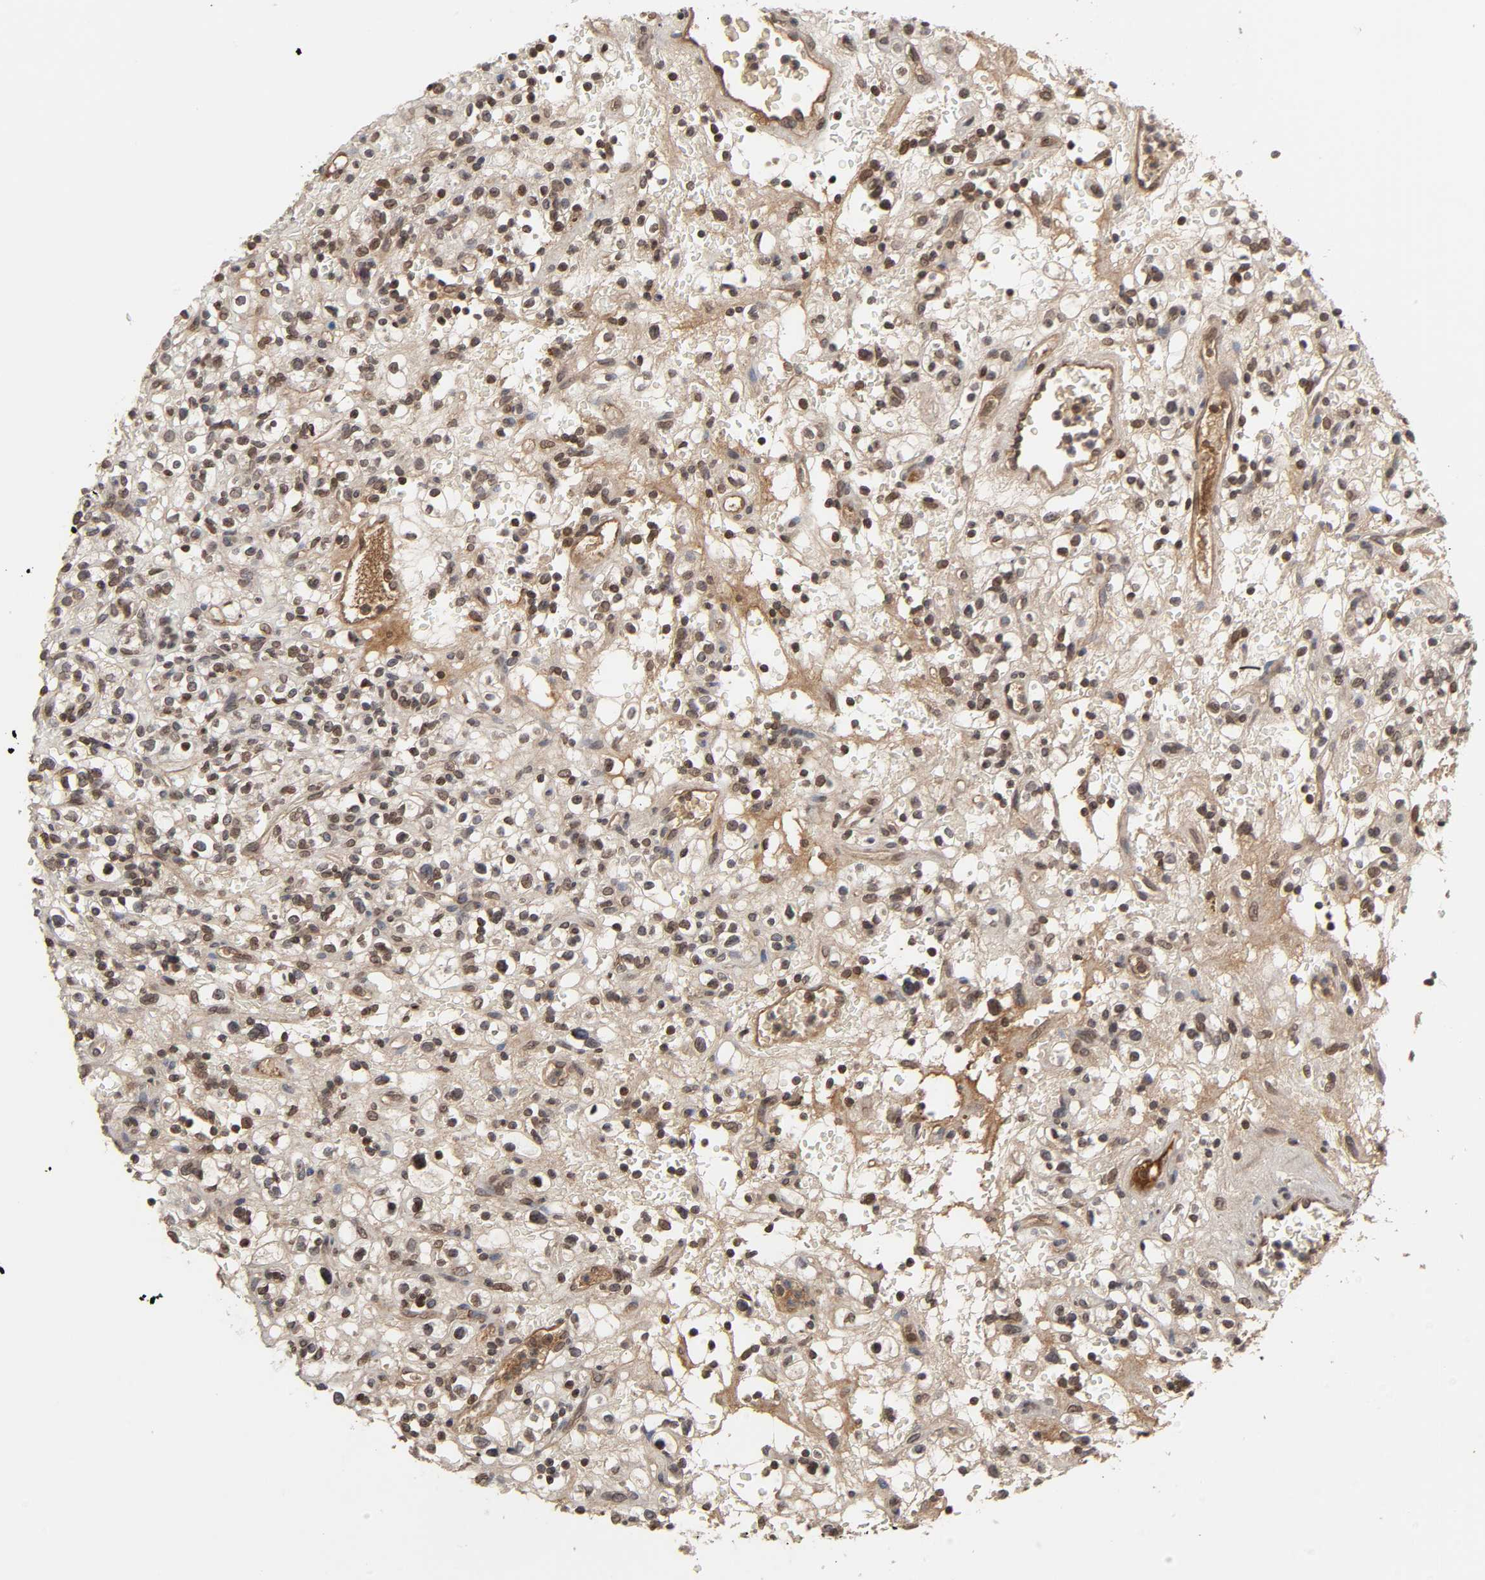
{"staining": {"intensity": "strong", "quantity": ">75%", "location": "cytoplasmic/membranous,nuclear"}, "tissue": "renal cancer", "cell_type": "Tumor cells", "image_type": "cancer", "snomed": [{"axis": "morphology", "description": "Normal tissue, NOS"}, {"axis": "morphology", "description": "Adenocarcinoma, NOS"}, {"axis": "topography", "description": "Kidney"}], "caption": "Renal cancer tissue reveals strong cytoplasmic/membranous and nuclear positivity in approximately >75% of tumor cells, visualized by immunohistochemistry. (DAB (3,3'-diaminobenzidine) = brown stain, brightfield microscopy at high magnification).", "gene": "CPN2", "patient": {"sex": "female", "age": 72}}